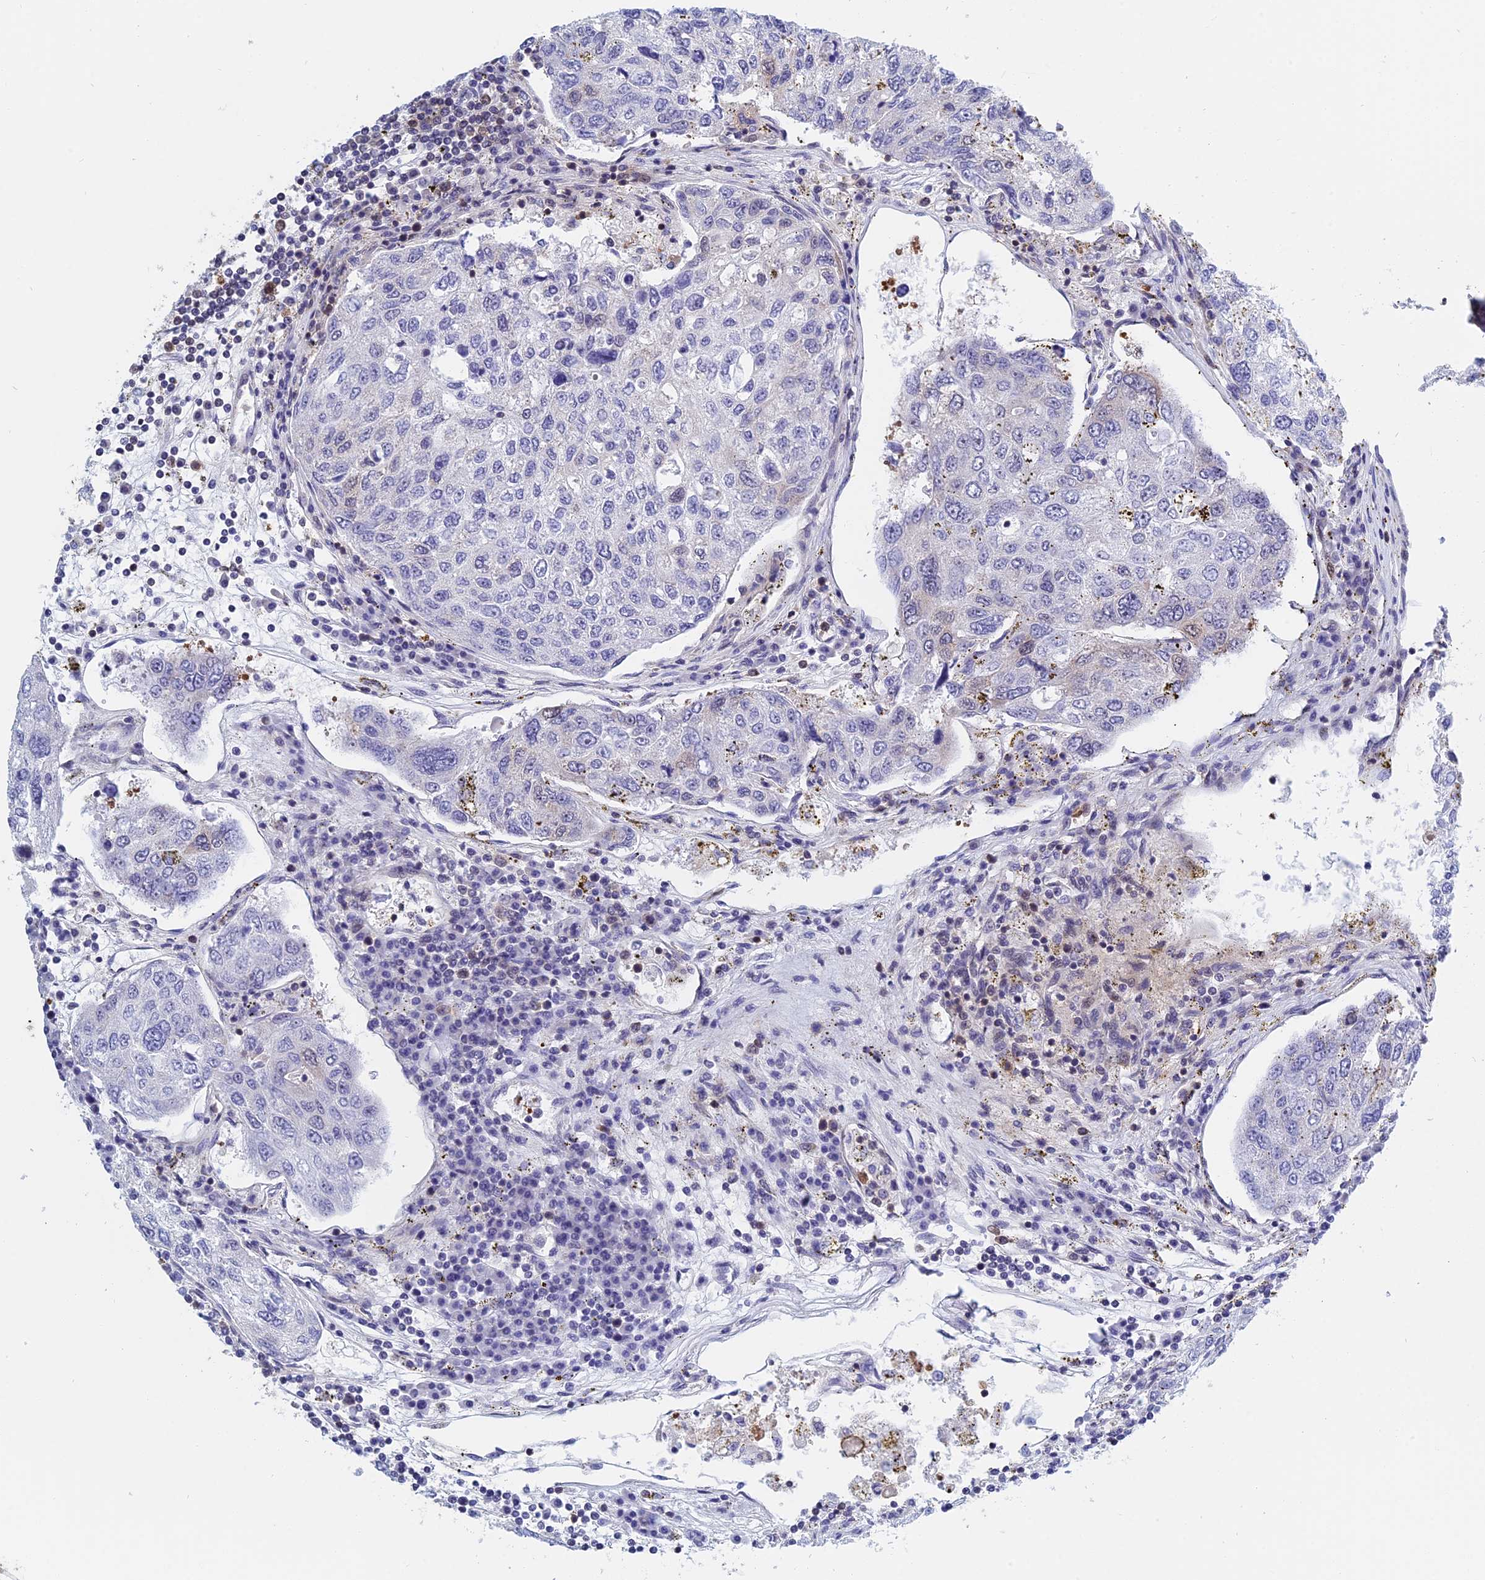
{"staining": {"intensity": "negative", "quantity": "none", "location": "none"}, "tissue": "urothelial cancer", "cell_type": "Tumor cells", "image_type": "cancer", "snomed": [{"axis": "morphology", "description": "Urothelial carcinoma, High grade"}, {"axis": "topography", "description": "Lymph node"}, {"axis": "topography", "description": "Urinary bladder"}], "caption": "High-grade urothelial carcinoma was stained to show a protein in brown. There is no significant expression in tumor cells.", "gene": "NAA10", "patient": {"sex": "male", "age": 51}}